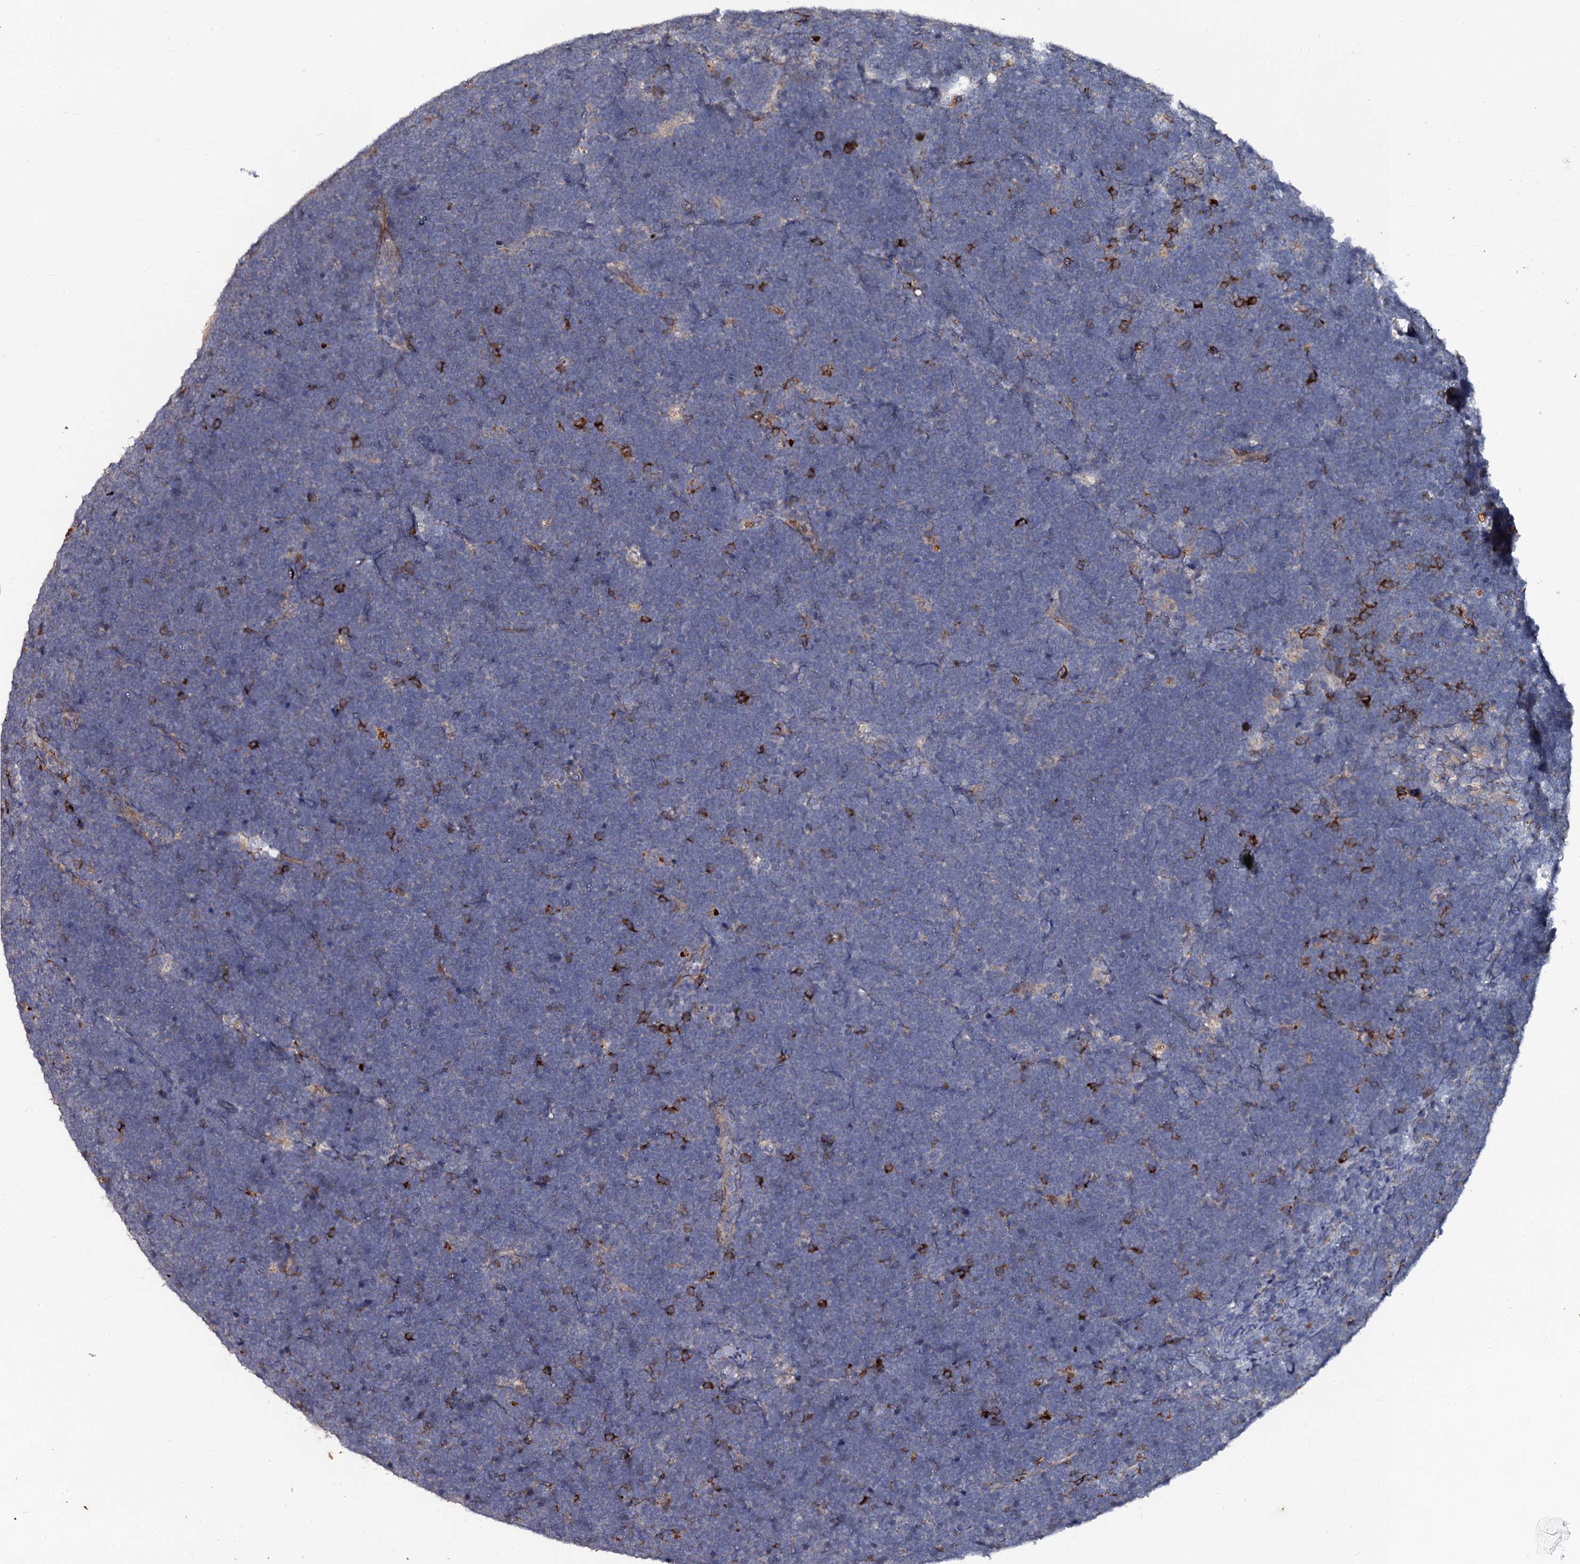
{"staining": {"intensity": "negative", "quantity": "none", "location": "none"}, "tissue": "lymphoma", "cell_type": "Tumor cells", "image_type": "cancer", "snomed": [{"axis": "morphology", "description": "Malignant lymphoma, non-Hodgkin's type, High grade"}, {"axis": "topography", "description": "Lymph node"}], "caption": "There is no significant positivity in tumor cells of lymphoma.", "gene": "LRRC28", "patient": {"sex": "male", "age": 13}}